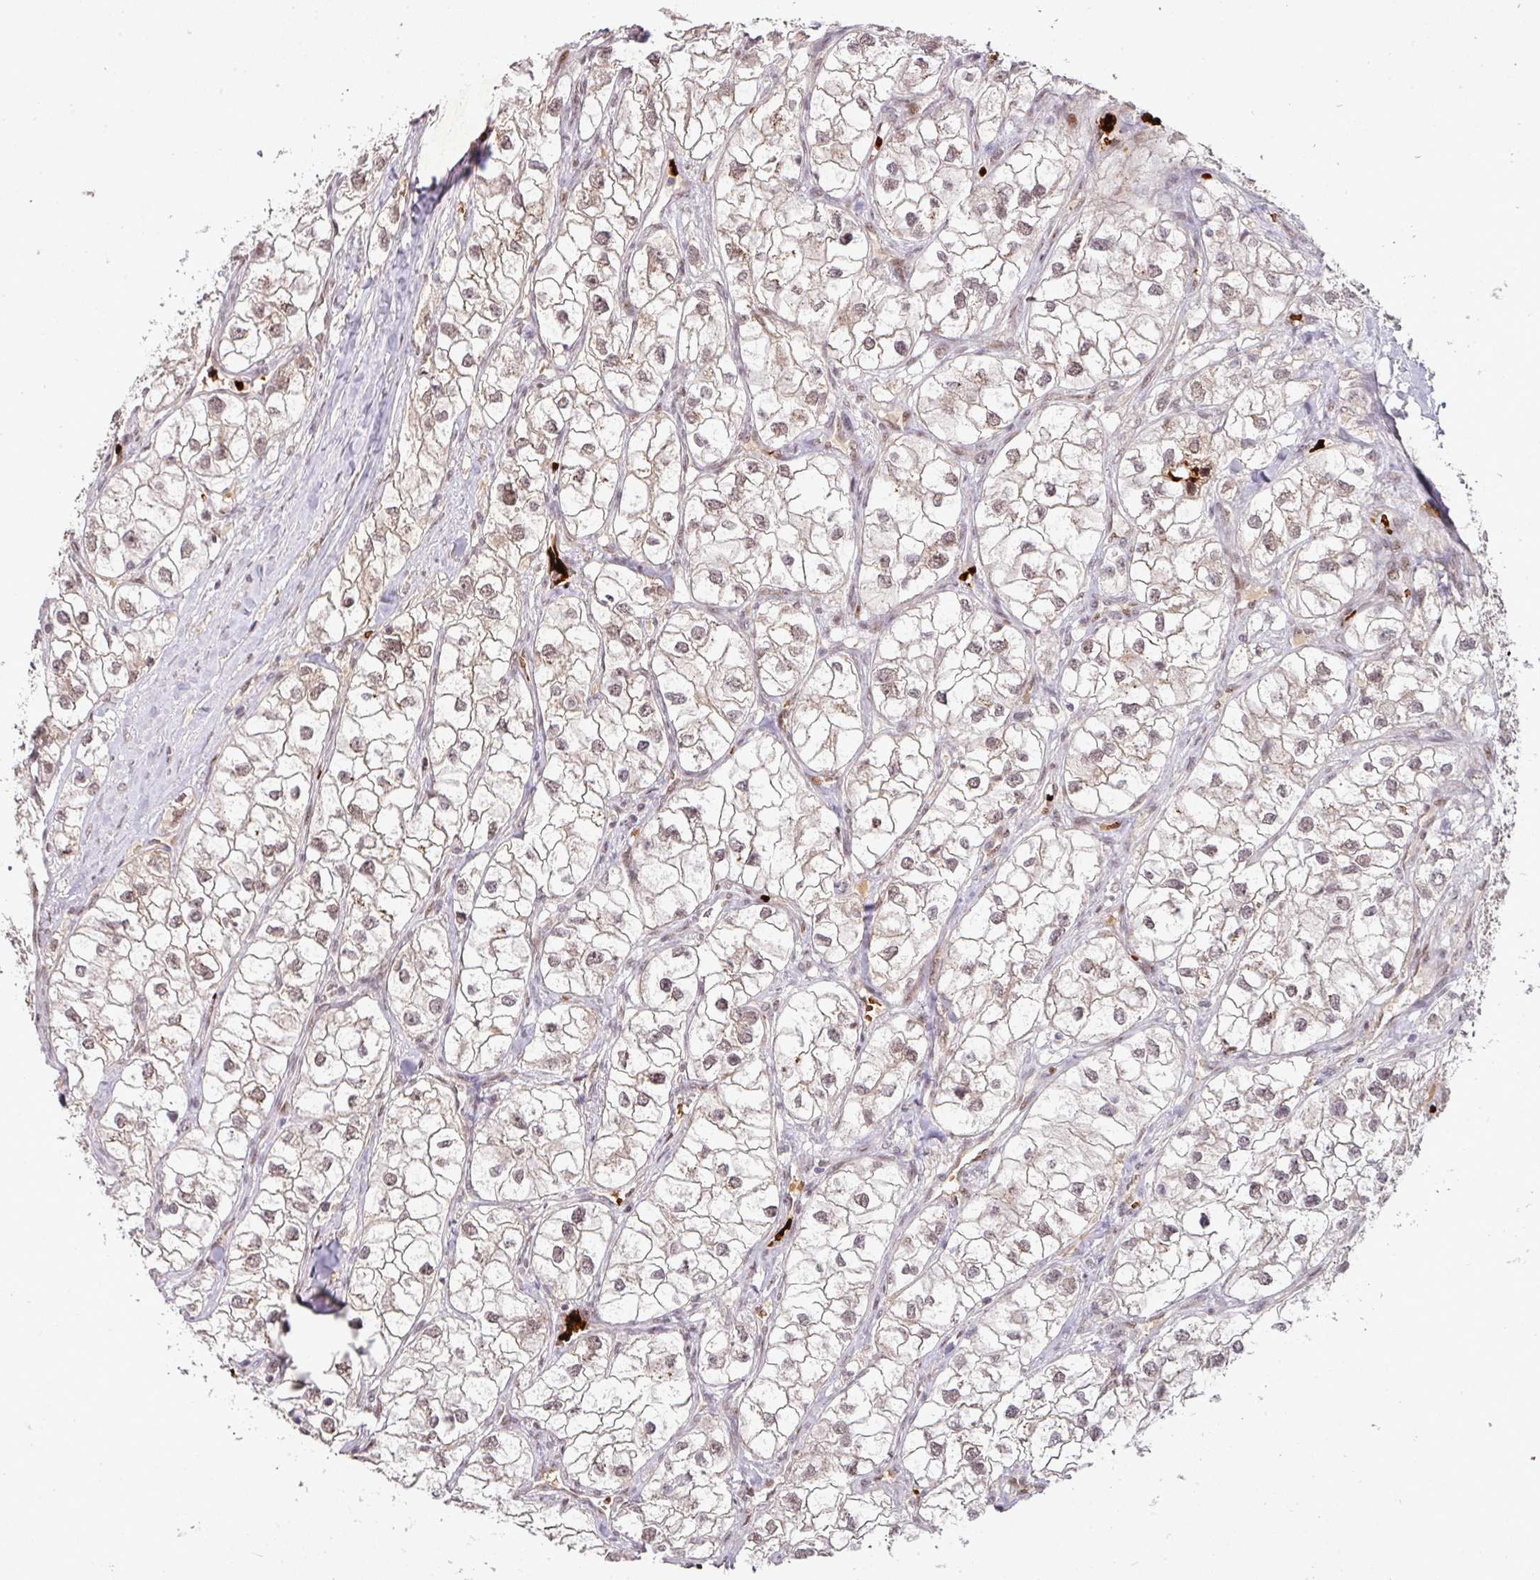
{"staining": {"intensity": "weak", "quantity": "25%-75%", "location": "nuclear"}, "tissue": "renal cancer", "cell_type": "Tumor cells", "image_type": "cancer", "snomed": [{"axis": "morphology", "description": "Adenocarcinoma, NOS"}, {"axis": "topography", "description": "Kidney"}], "caption": "Immunohistochemical staining of human renal adenocarcinoma reveals low levels of weak nuclear protein expression in about 25%-75% of tumor cells. (Stains: DAB in brown, nuclei in blue, Microscopy: brightfield microscopy at high magnification).", "gene": "NEIL1", "patient": {"sex": "male", "age": 59}}